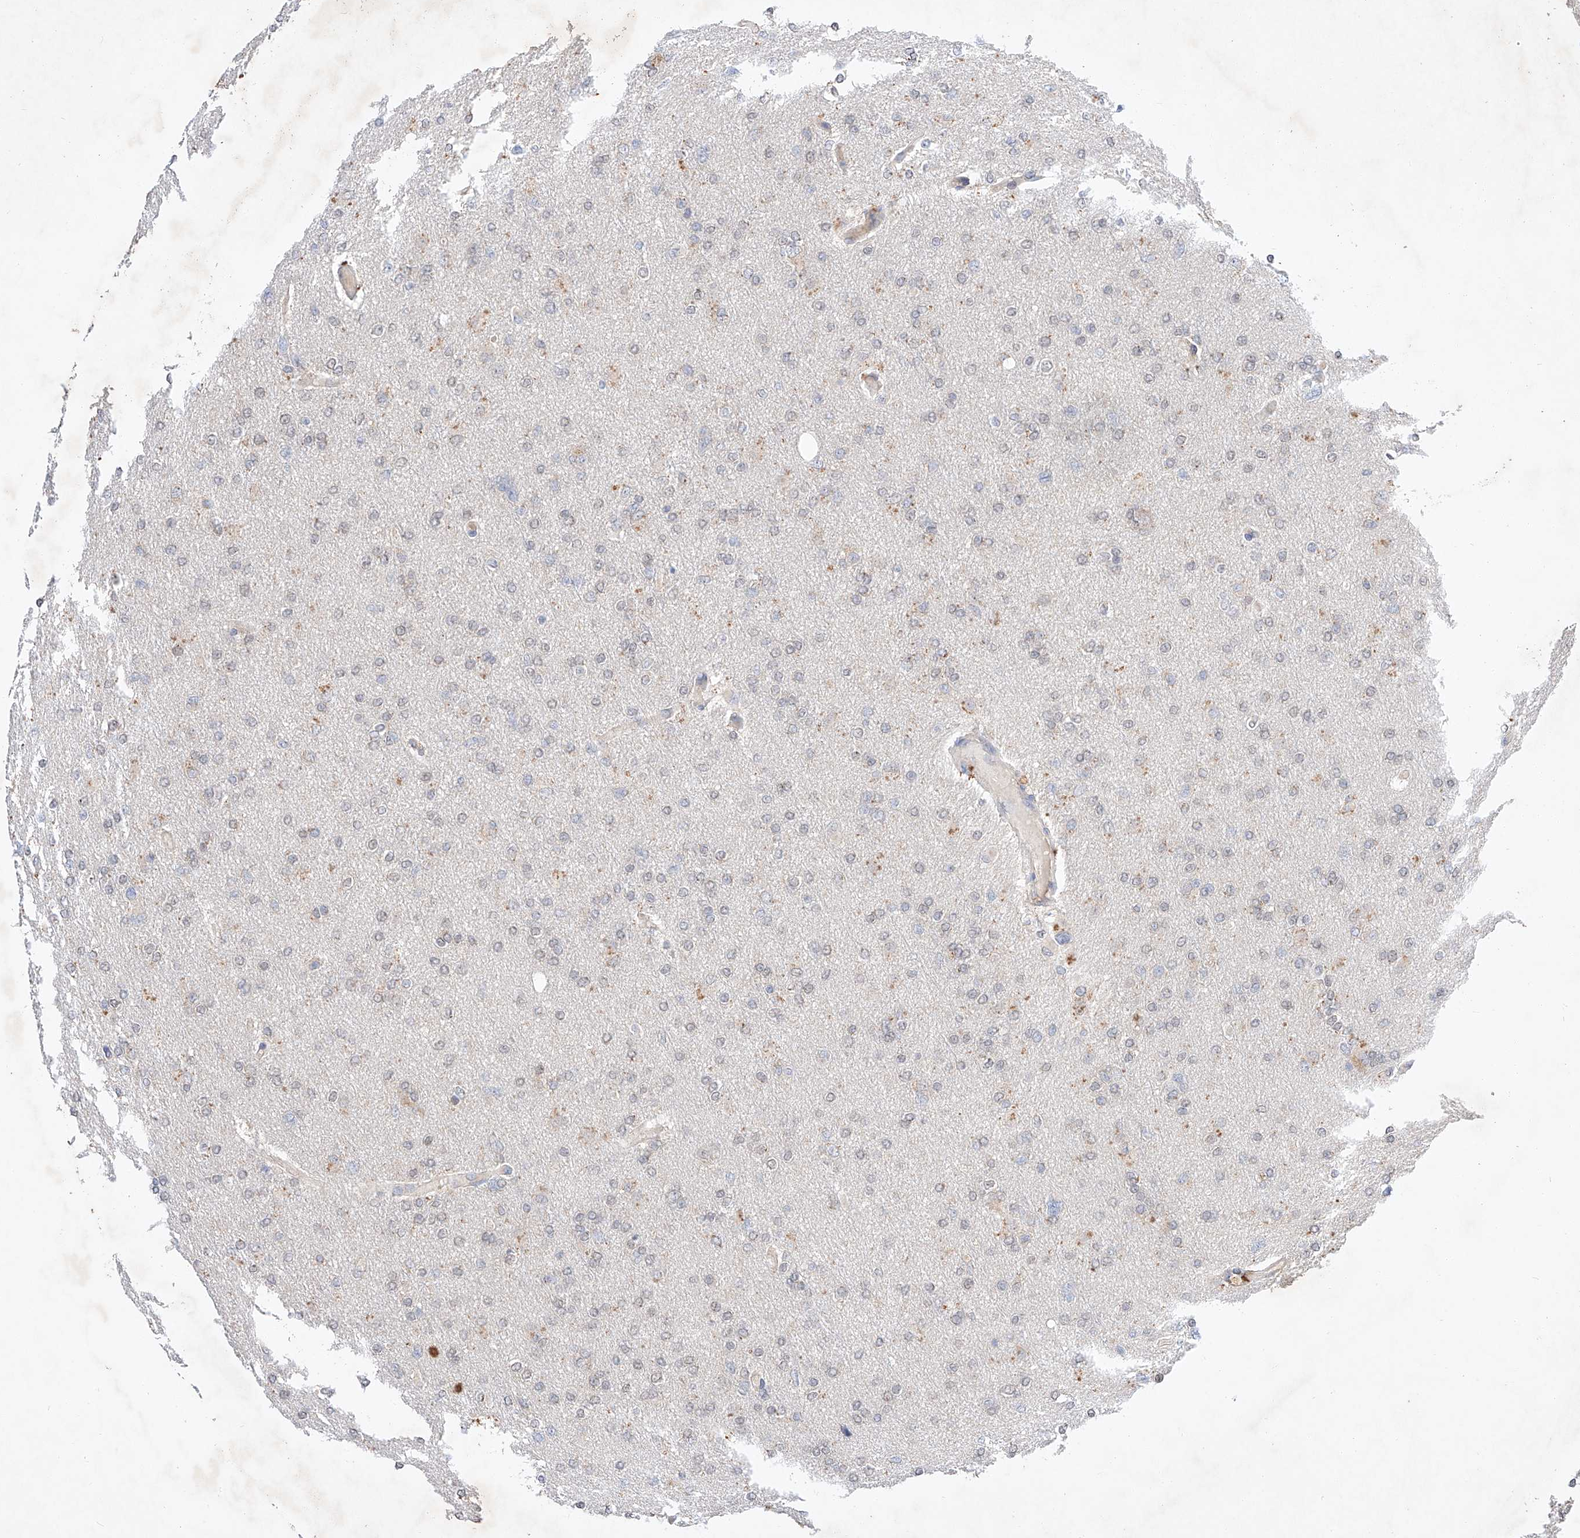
{"staining": {"intensity": "negative", "quantity": "none", "location": "none"}, "tissue": "glioma", "cell_type": "Tumor cells", "image_type": "cancer", "snomed": [{"axis": "morphology", "description": "Glioma, malignant, High grade"}, {"axis": "topography", "description": "Cerebral cortex"}], "caption": "The immunohistochemistry micrograph has no significant positivity in tumor cells of malignant glioma (high-grade) tissue.", "gene": "C6orf118", "patient": {"sex": "female", "age": 36}}